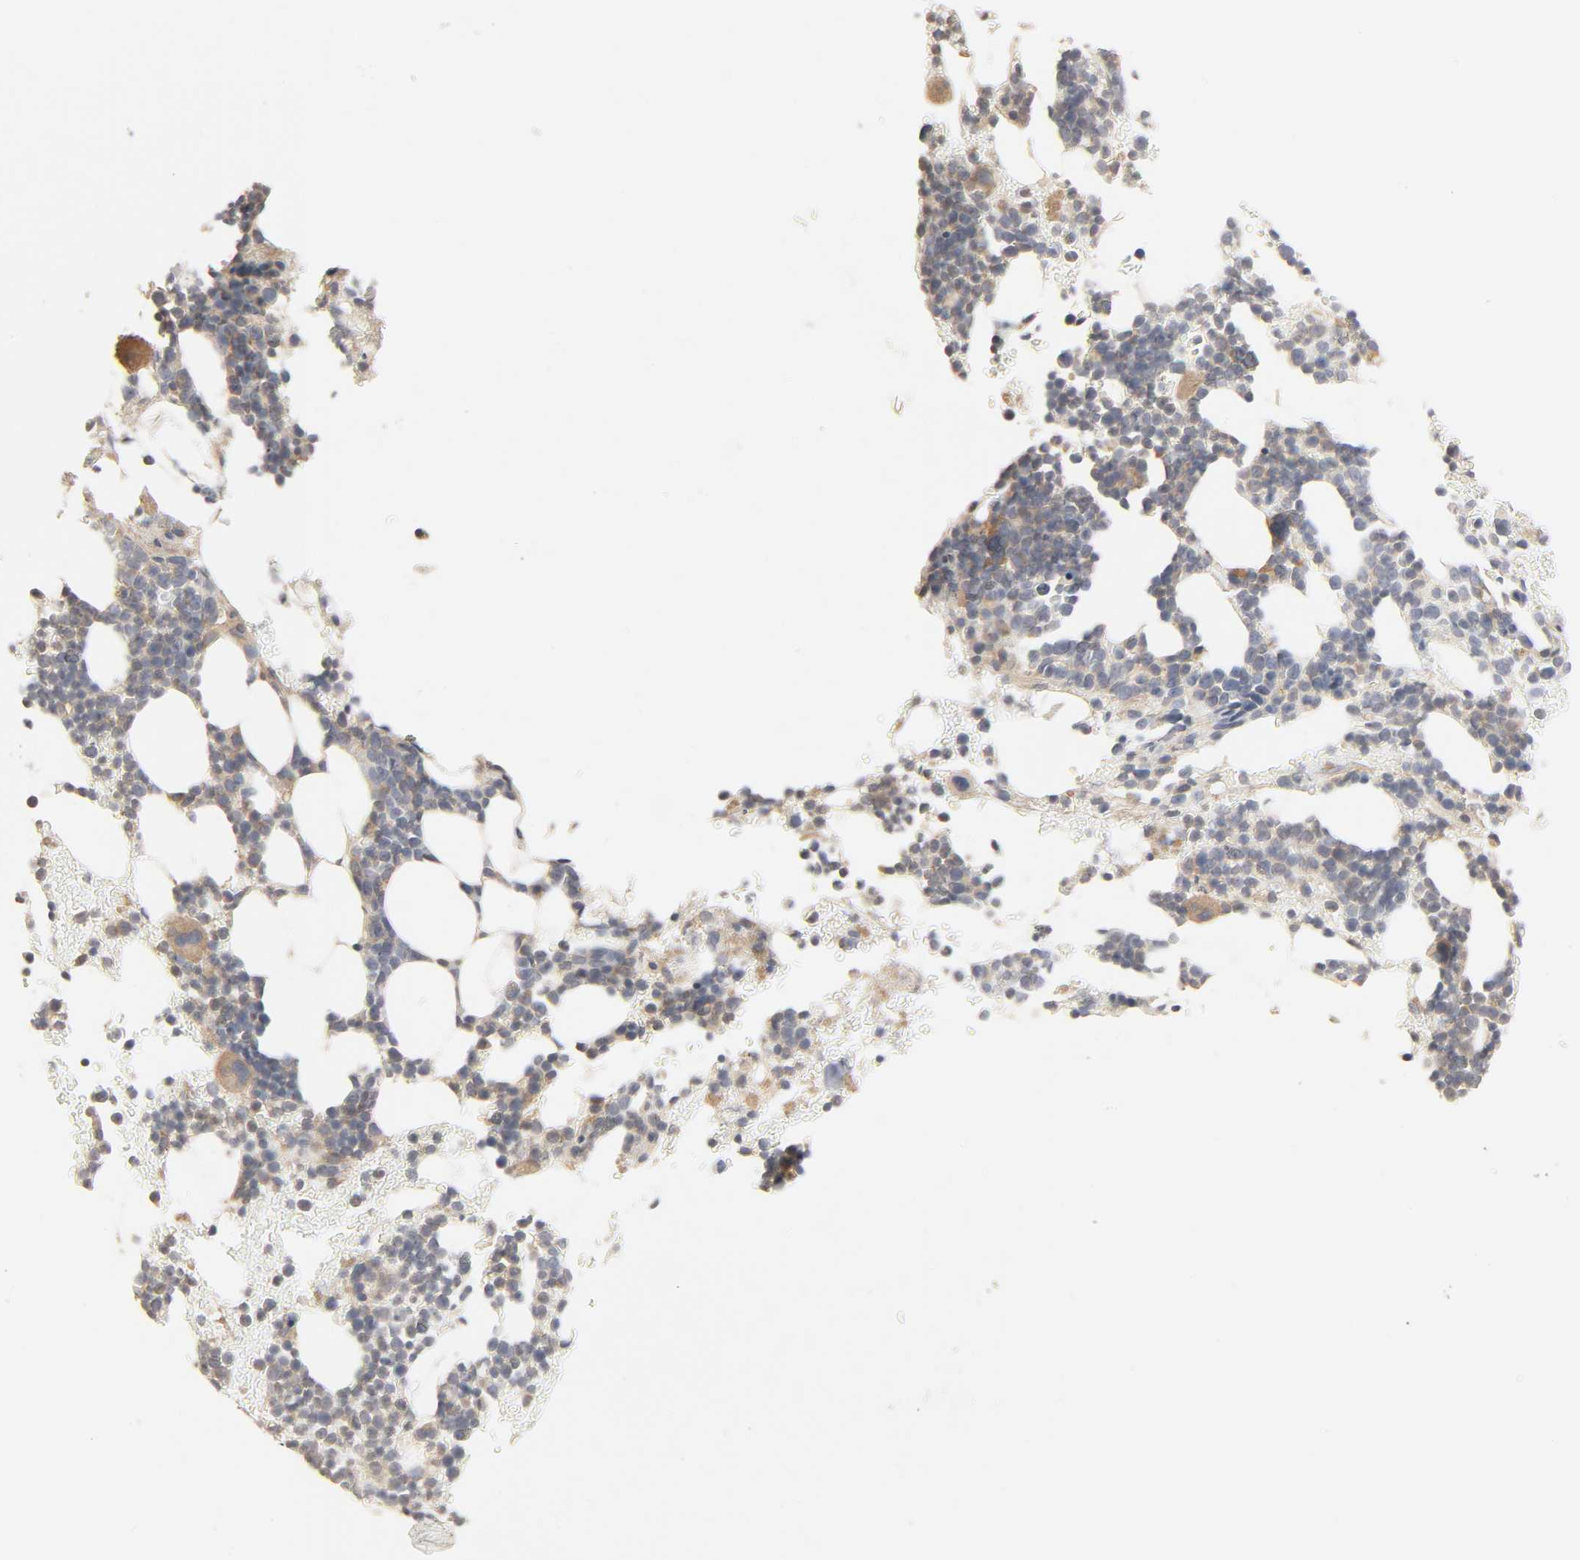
{"staining": {"intensity": "weak", "quantity": "25%-75%", "location": "cytoplasmic/membranous"}, "tissue": "bone marrow", "cell_type": "Hematopoietic cells", "image_type": "normal", "snomed": [{"axis": "morphology", "description": "Normal tissue, NOS"}, {"axis": "topography", "description": "Bone marrow"}], "caption": "High-magnification brightfield microscopy of normal bone marrow stained with DAB (3,3'-diaminobenzidine) (brown) and counterstained with hematoxylin (blue). hematopoietic cells exhibit weak cytoplasmic/membranous positivity is appreciated in about25%-75% of cells. (Stains: DAB in brown, nuclei in blue, Microscopy: brightfield microscopy at high magnification).", "gene": "CLEC4E", "patient": {"sex": "male", "age": 17}}